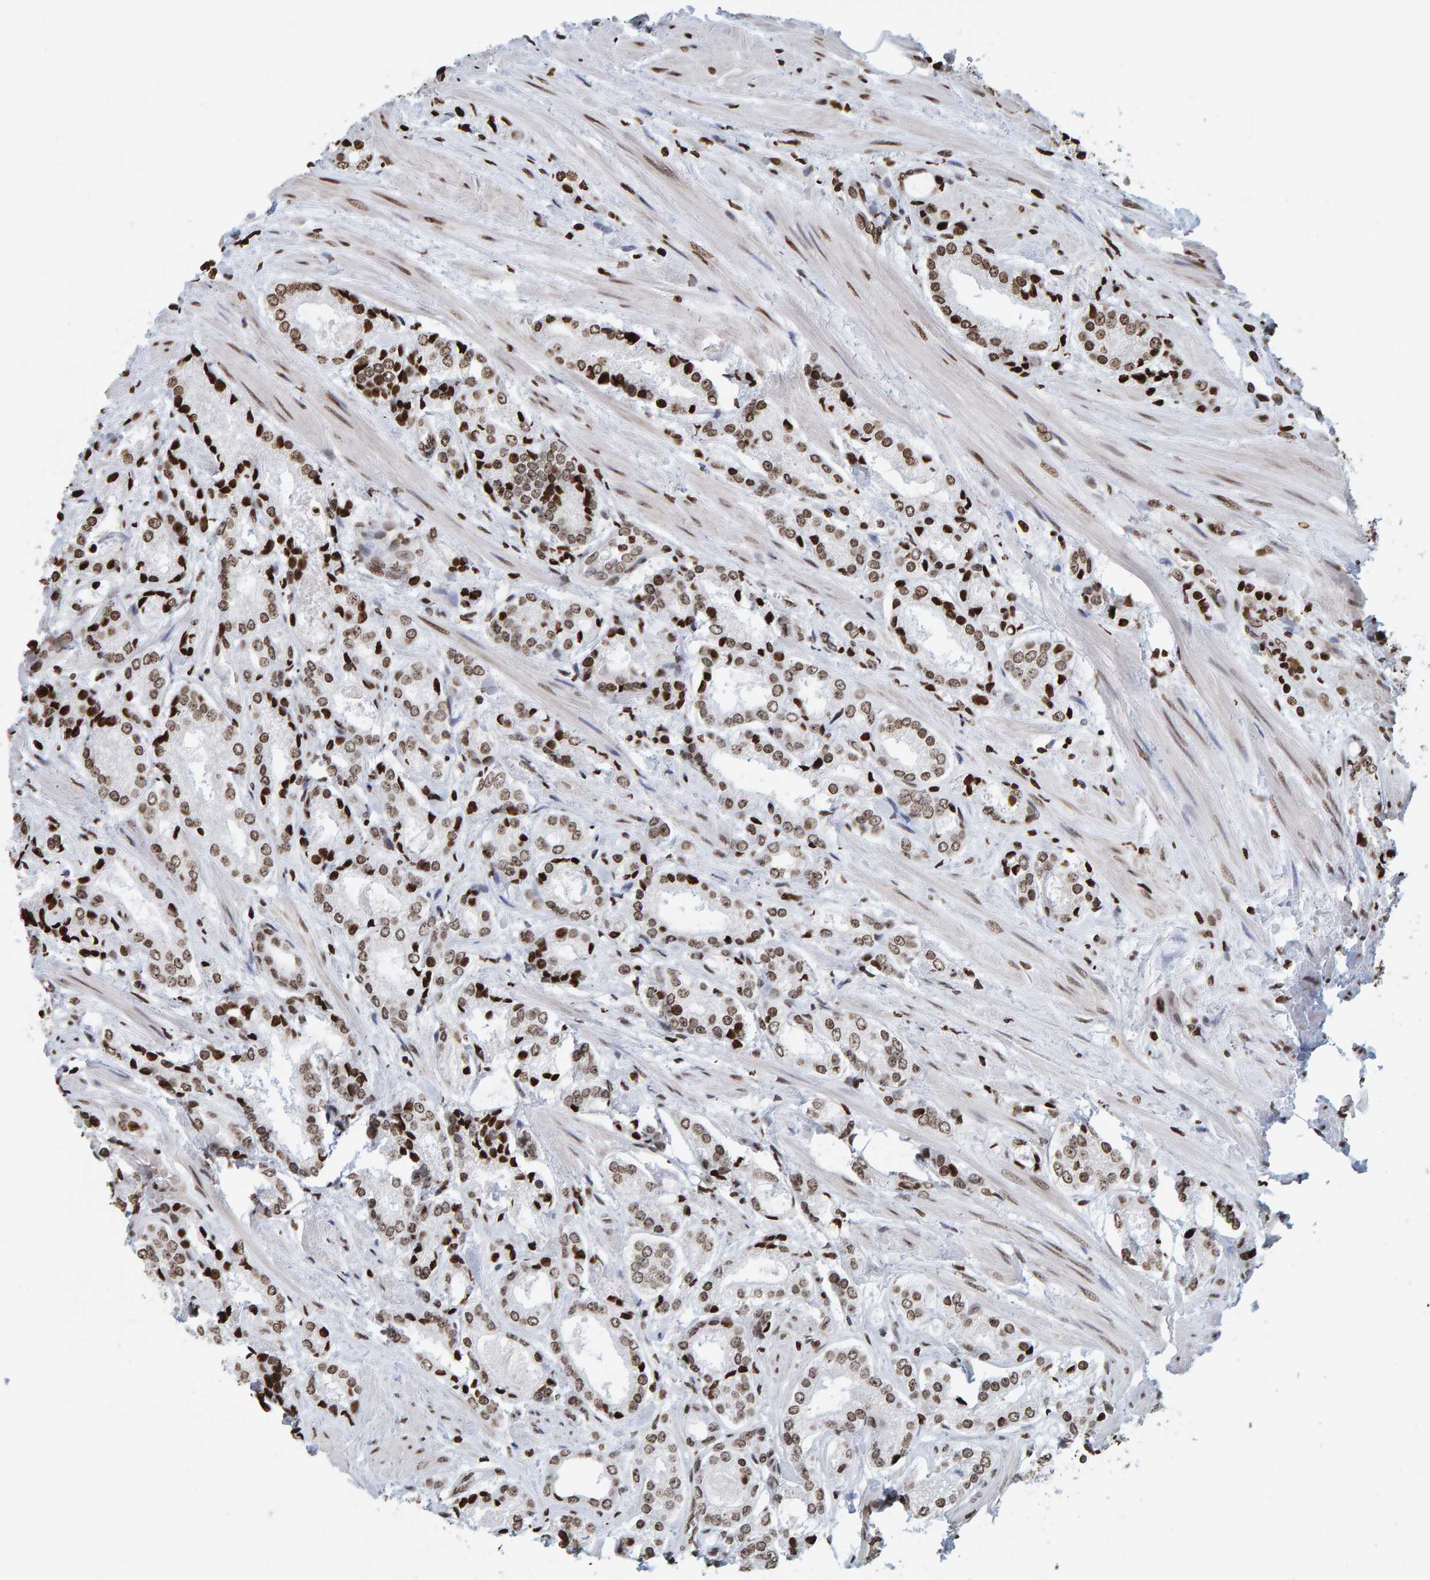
{"staining": {"intensity": "moderate", "quantity": ">75%", "location": "nuclear"}, "tissue": "prostate cancer", "cell_type": "Tumor cells", "image_type": "cancer", "snomed": [{"axis": "morphology", "description": "Adenocarcinoma, Low grade"}, {"axis": "topography", "description": "Prostate"}], "caption": "Protein expression analysis of prostate adenocarcinoma (low-grade) exhibits moderate nuclear positivity in approximately >75% of tumor cells. (Stains: DAB (3,3'-diaminobenzidine) in brown, nuclei in blue, Microscopy: brightfield microscopy at high magnification).", "gene": "BRF2", "patient": {"sex": "male", "age": 62}}